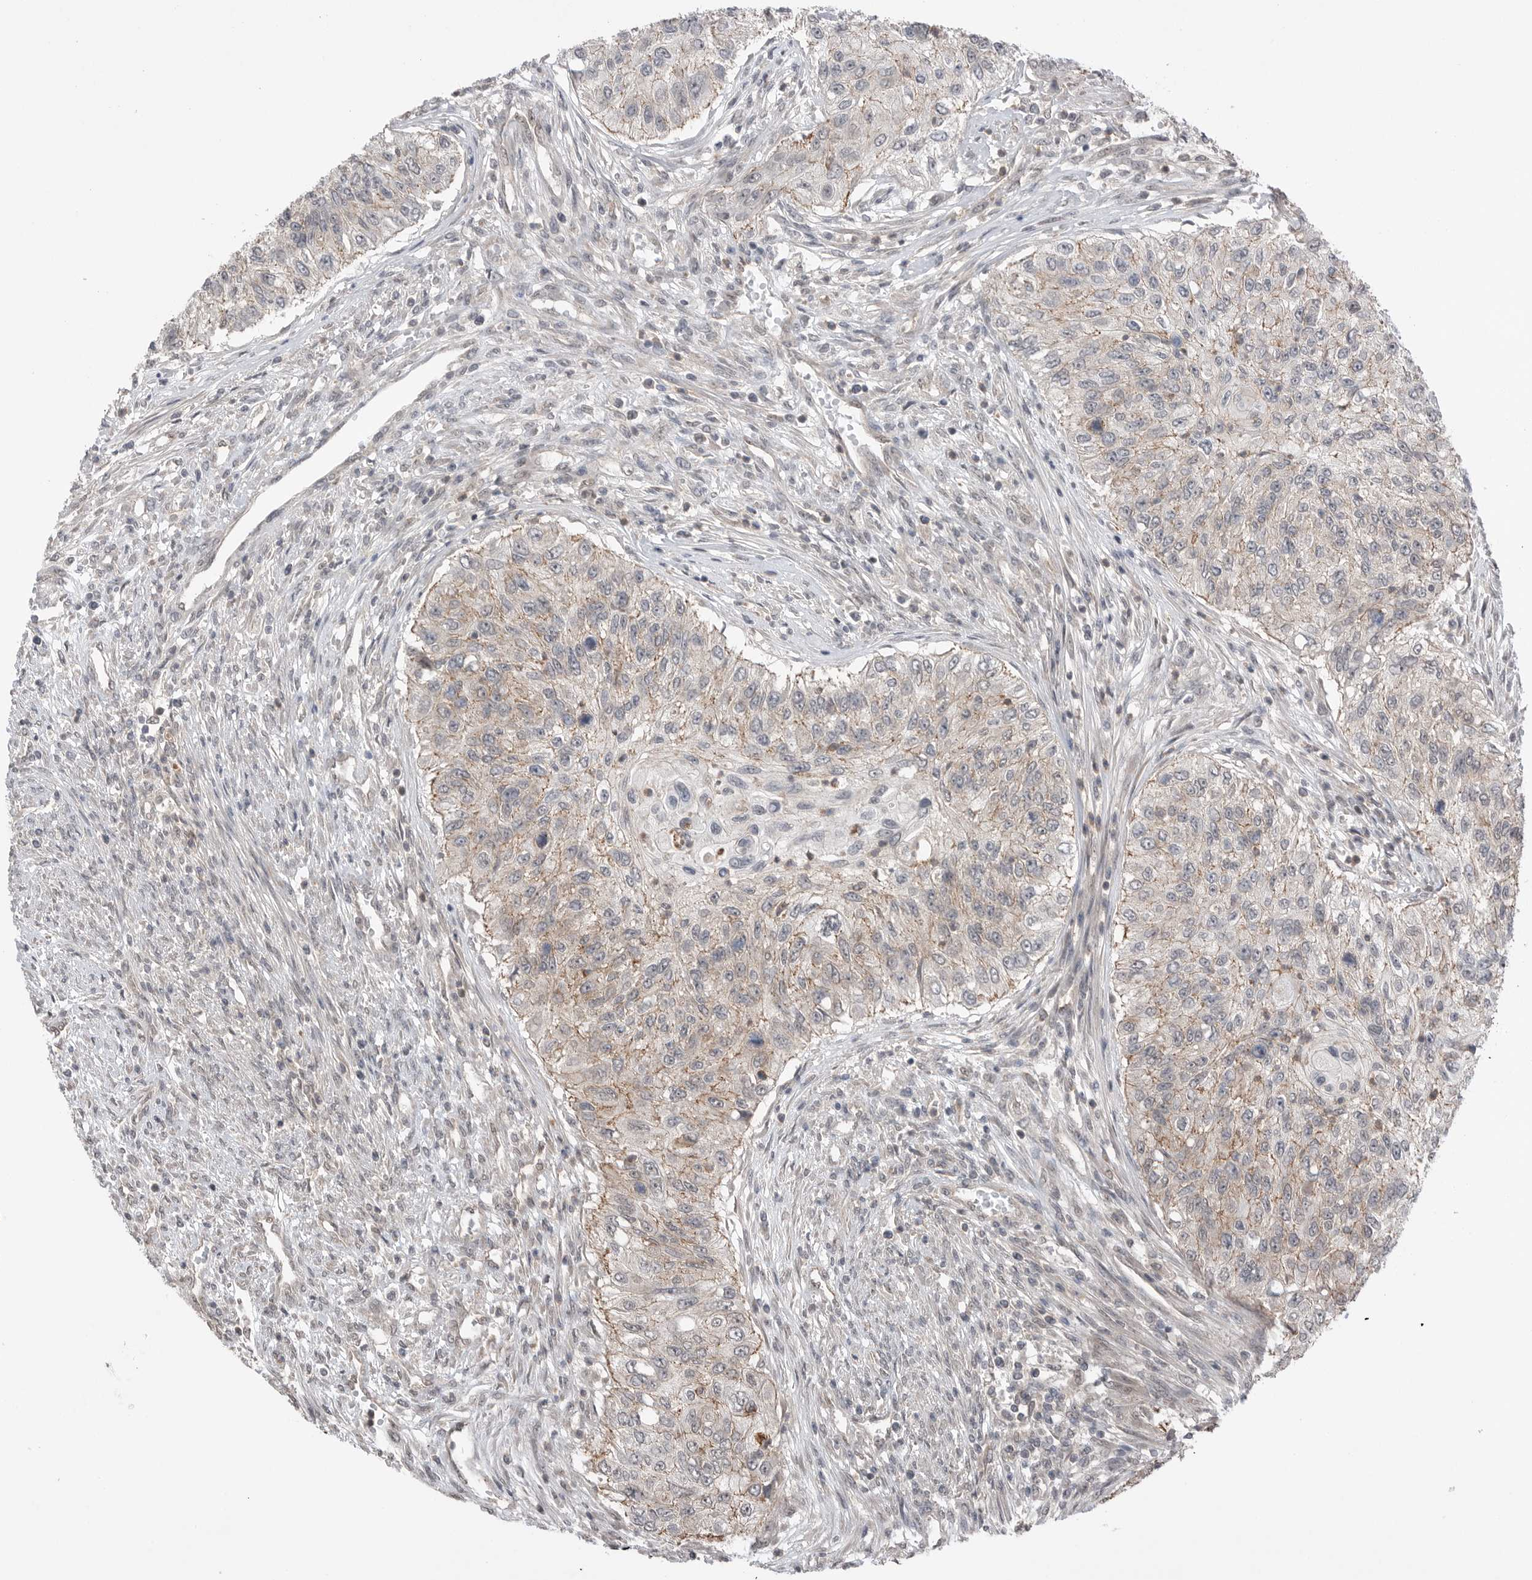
{"staining": {"intensity": "weak", "quantity": "25%-75%", "location": "cytoplasmic/membranous"}, "tissue": "urothelial cancer", "cell_type": "Tumor cells", "image_type": "cancer", "snomed": [{"axis": "morphology", "description": "Urothelial carcinoma, High grade"}, {"axis": "topography", "description": "Urinary bladder"}], "caption": "Protein staining shows weak cytoplasmic/membranous positivity in approximately 25%-75% of tumor cells in urothelial carcinoma (high-grade). The protein of interest is shown in brown color, while the nuclei are stained blue.", "gene": "NTAQ1", "patient": {"sex": "female", "age": 60}}